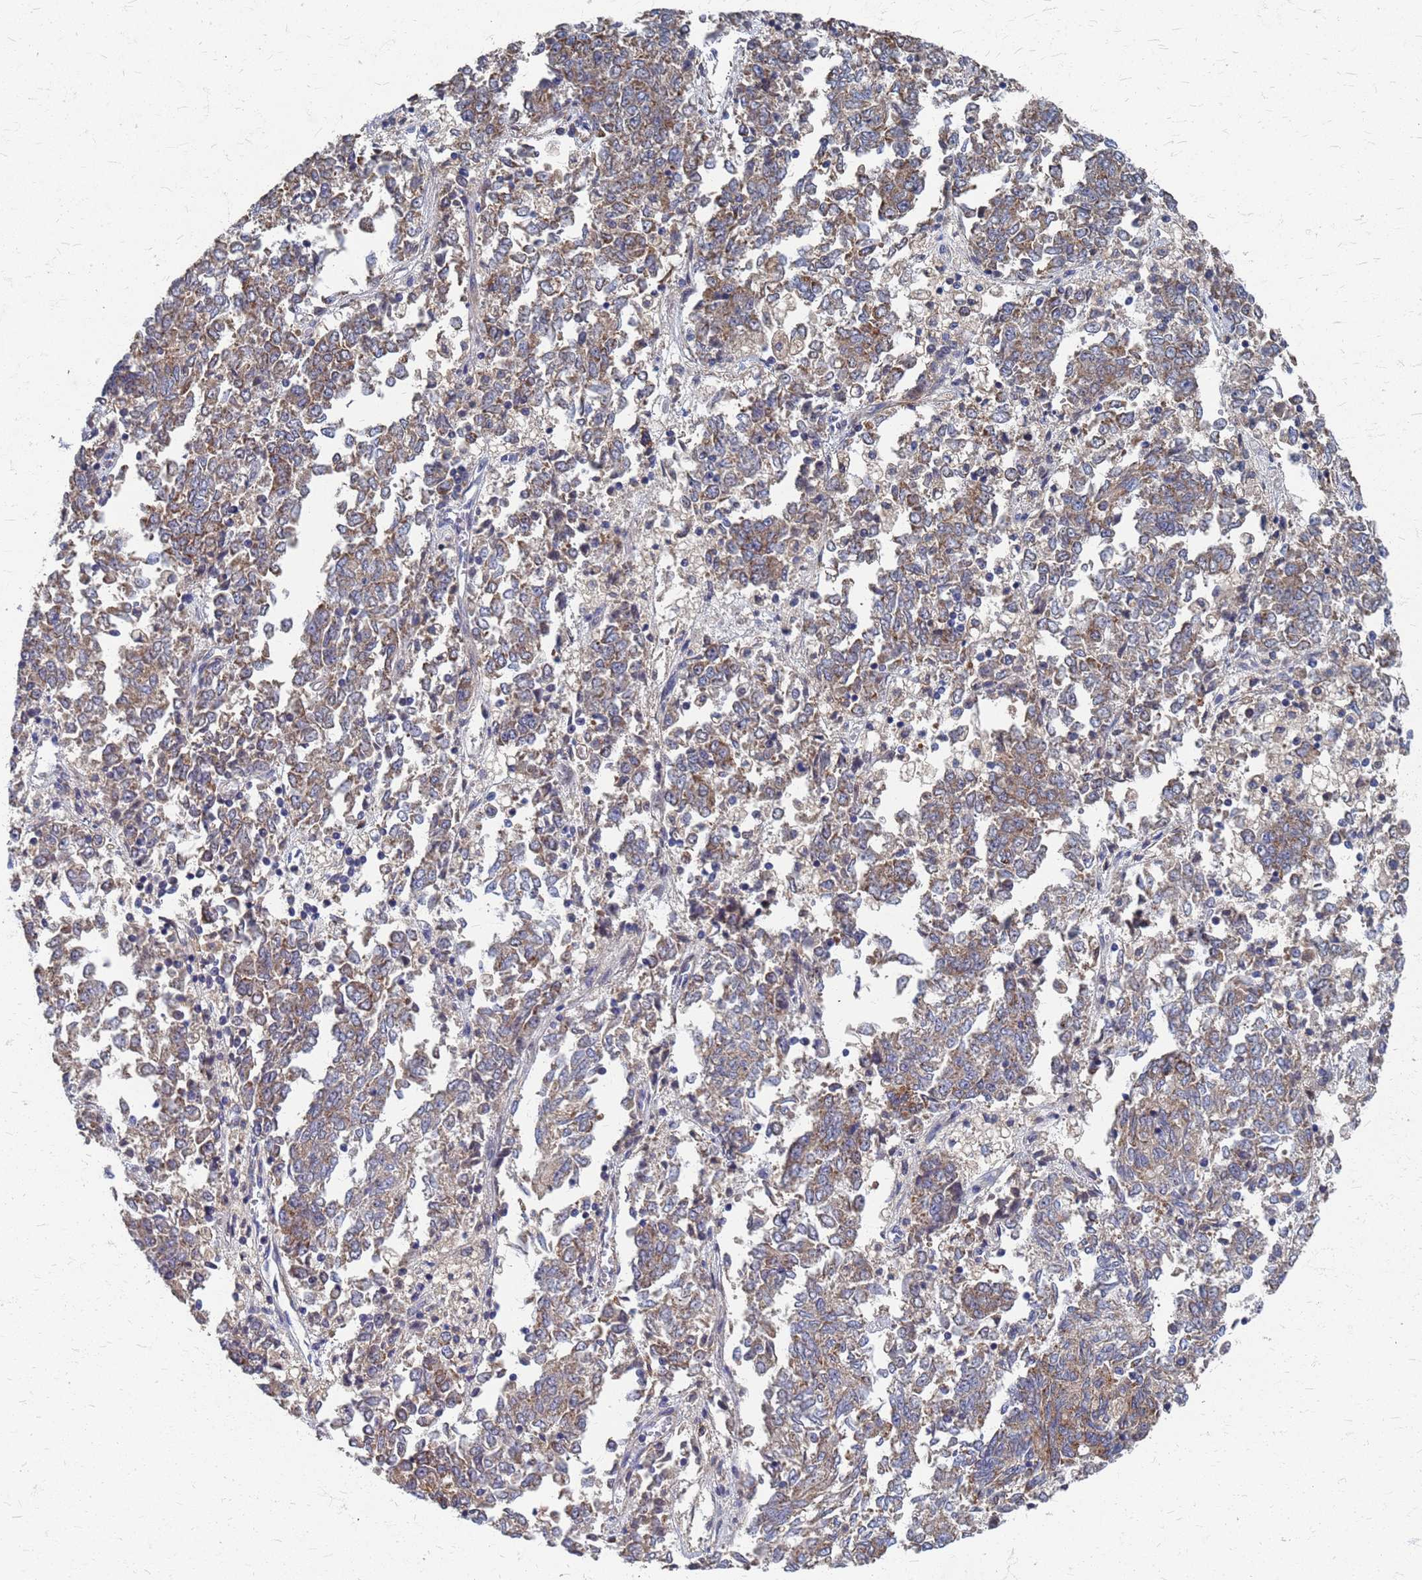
{"staining": {"intensity": "moderate", "quantity": ">75%", "location": "cytoplasmic/membranous"}, "tissue": "endometrial cancer", "cell_type": "Tumor cells", "image_type": "cancer", "snomed": [{"axis": "morphology", "description": "Adenocarcinoma, NOS"}, {"axis": "topography", "description": "Endometrium"}], "caption": "Endometrial cancer stained for a protein (brown) exhibits moderate cytoplasmic/membranous positive expression in approximately >75% of tumor cells.", "gene": "ATPAF1", "patient": {"sex": "female", "age": 80}}